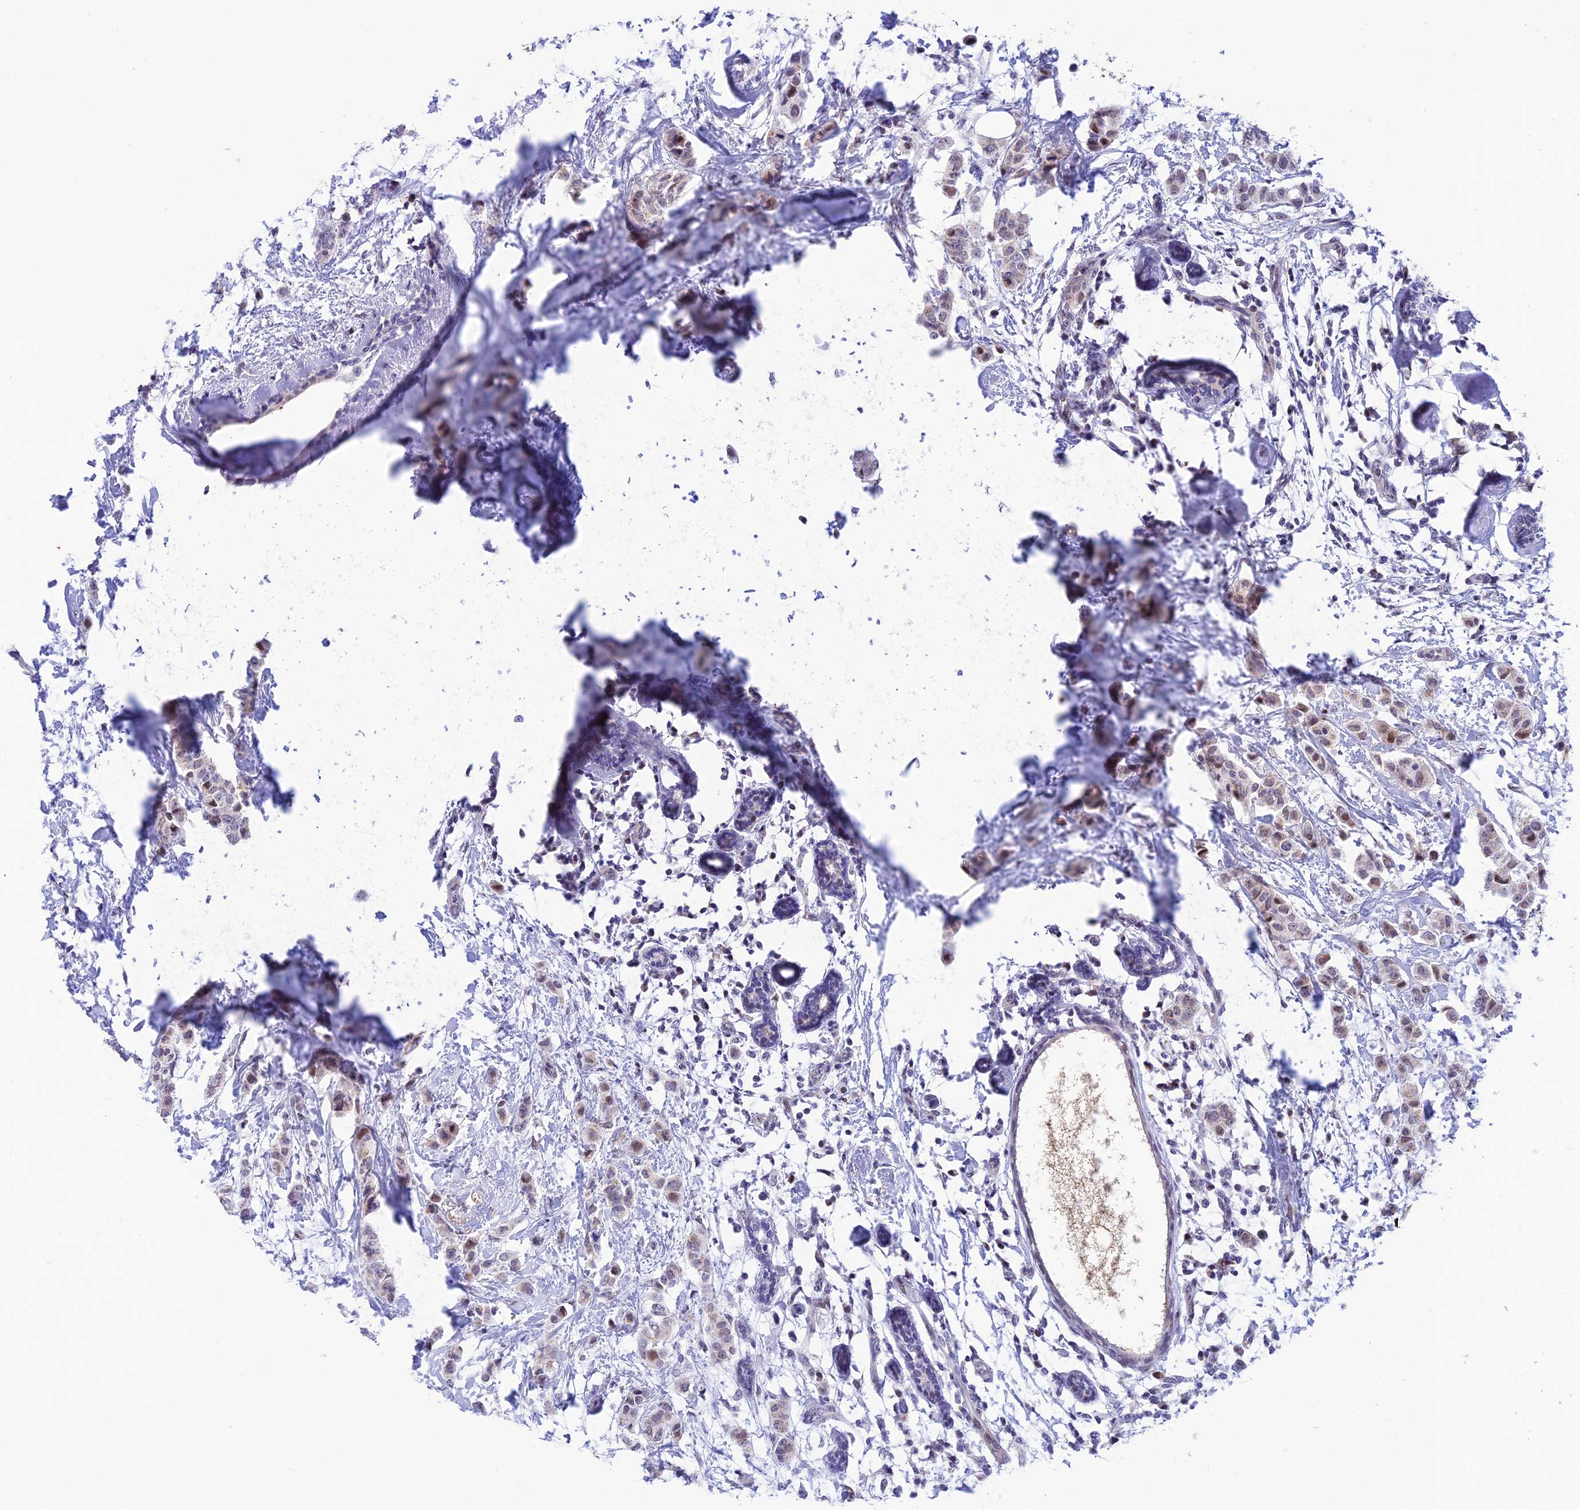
{"staining": {"intensity": "weak", "quantity": "25%-75%", "location": "cytoplasmic/membranous,nuclear"}, "tissue": "breast cancer", "cell_type": "Tumor cells", "image_type": "cancer", "snomed": [{"axis": "morphology", "description": "Duct carcinoma"}, {"axis": "topography", "description": "Breast"}], "caption": "Immunohistochemical staining of human breast cancer displays low levels of weak cytoplasmic/membranous and nuclear expression in about 25%-75% of tumor cells.", "gene": "WDR55", "patient": {"sex": "female", "age": 40}}